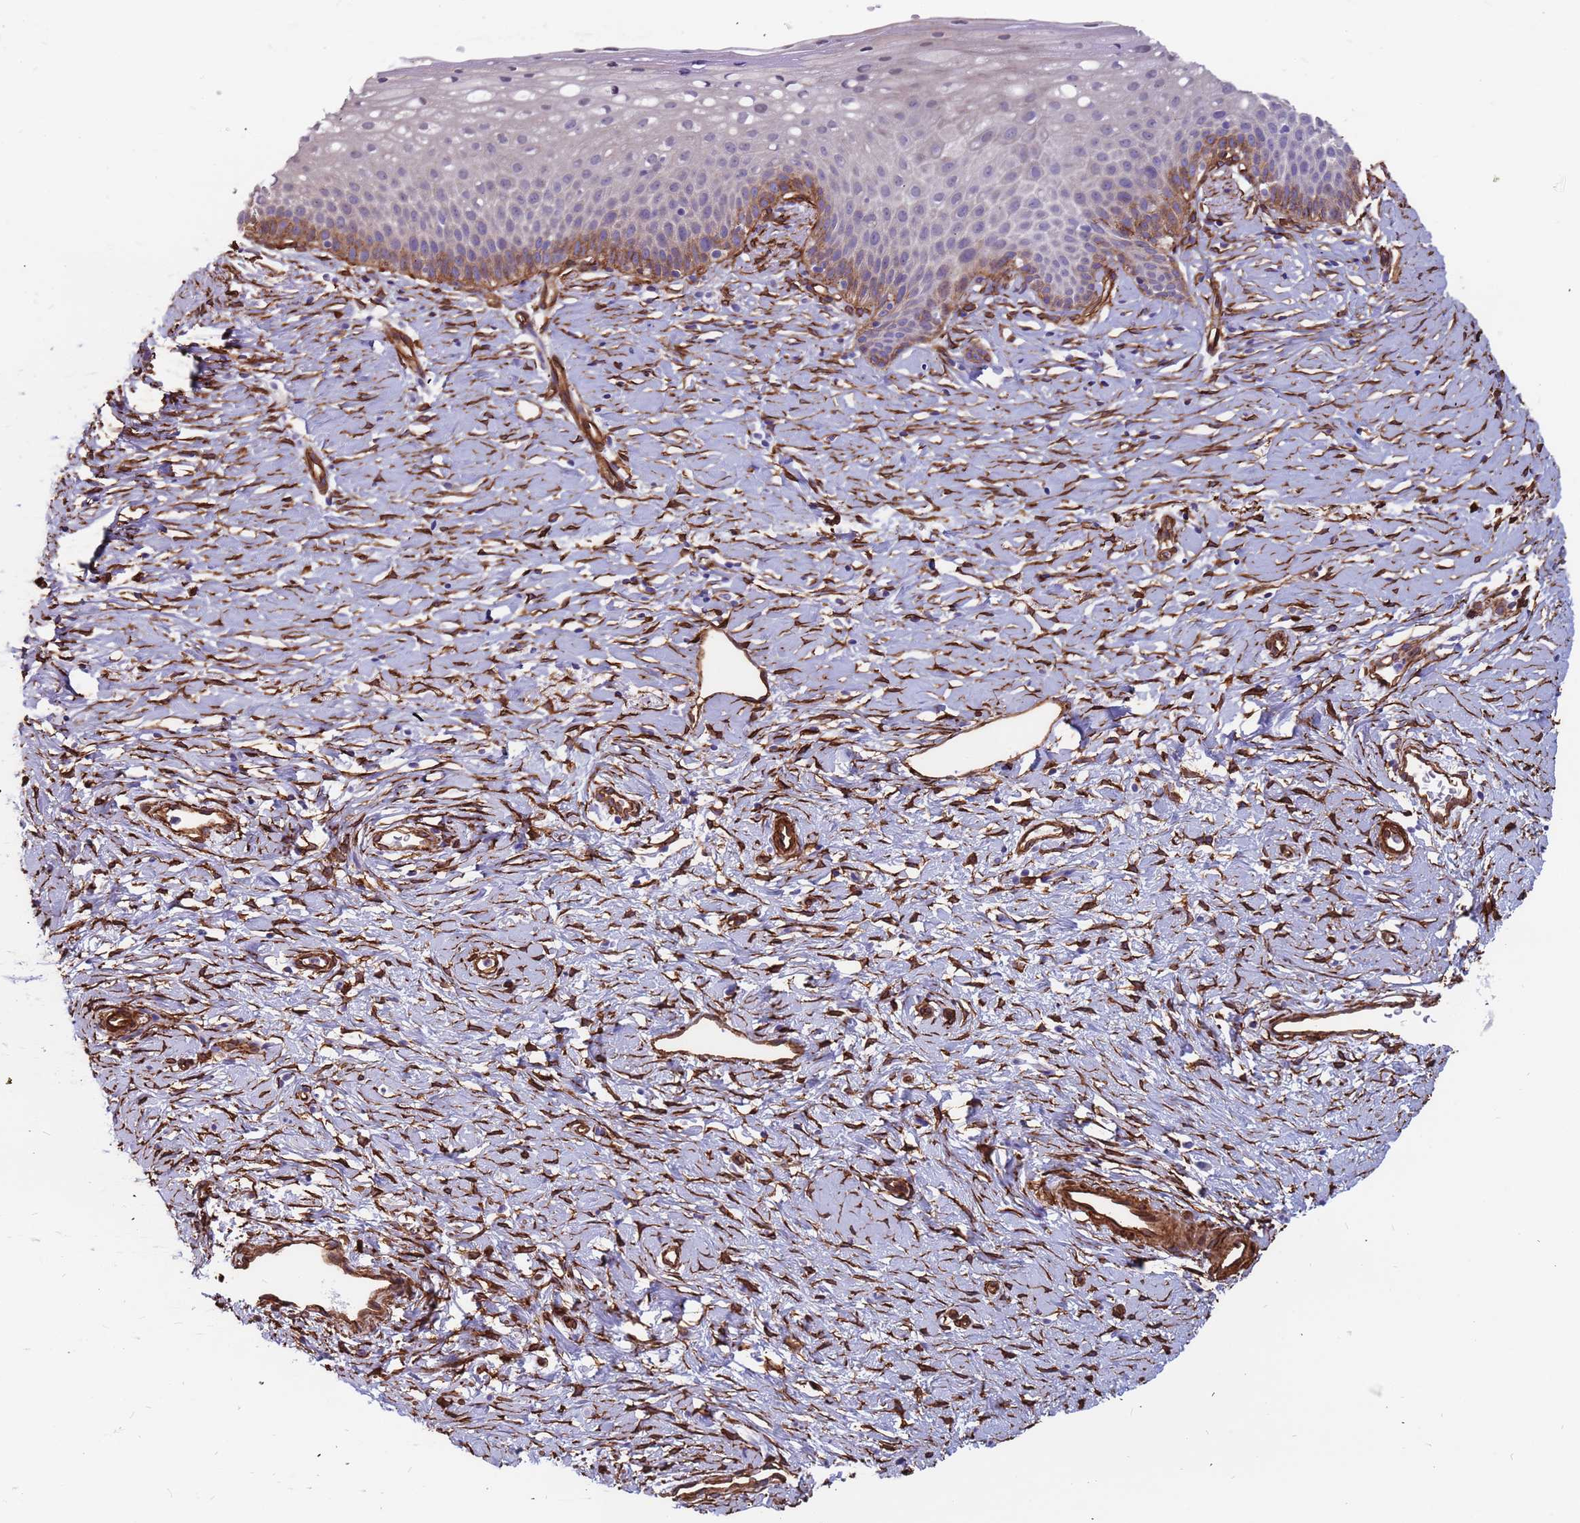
{"staining": {"intensity": "weak", "quantity": "<25%", "location": "cytoplasmic/membranous"}, "tissue": "cervix", "cell_type": "Glandular cells", "image_type": "normal", "snomed": [{"axis": "morphology", "description": "Normal tissue, NOS"}, {"axis": "topography", "description": "Cervix"}], "caption": "Immunohistochemical staining of unremarkable human cervix demonstrates no significant expression in glandular cells. (Brightfield microscopy of DAB immunohistochemistry (IHC) at high magnification).", "gene": "EHD2", "patient": {"sex": "female", "age": 36}}